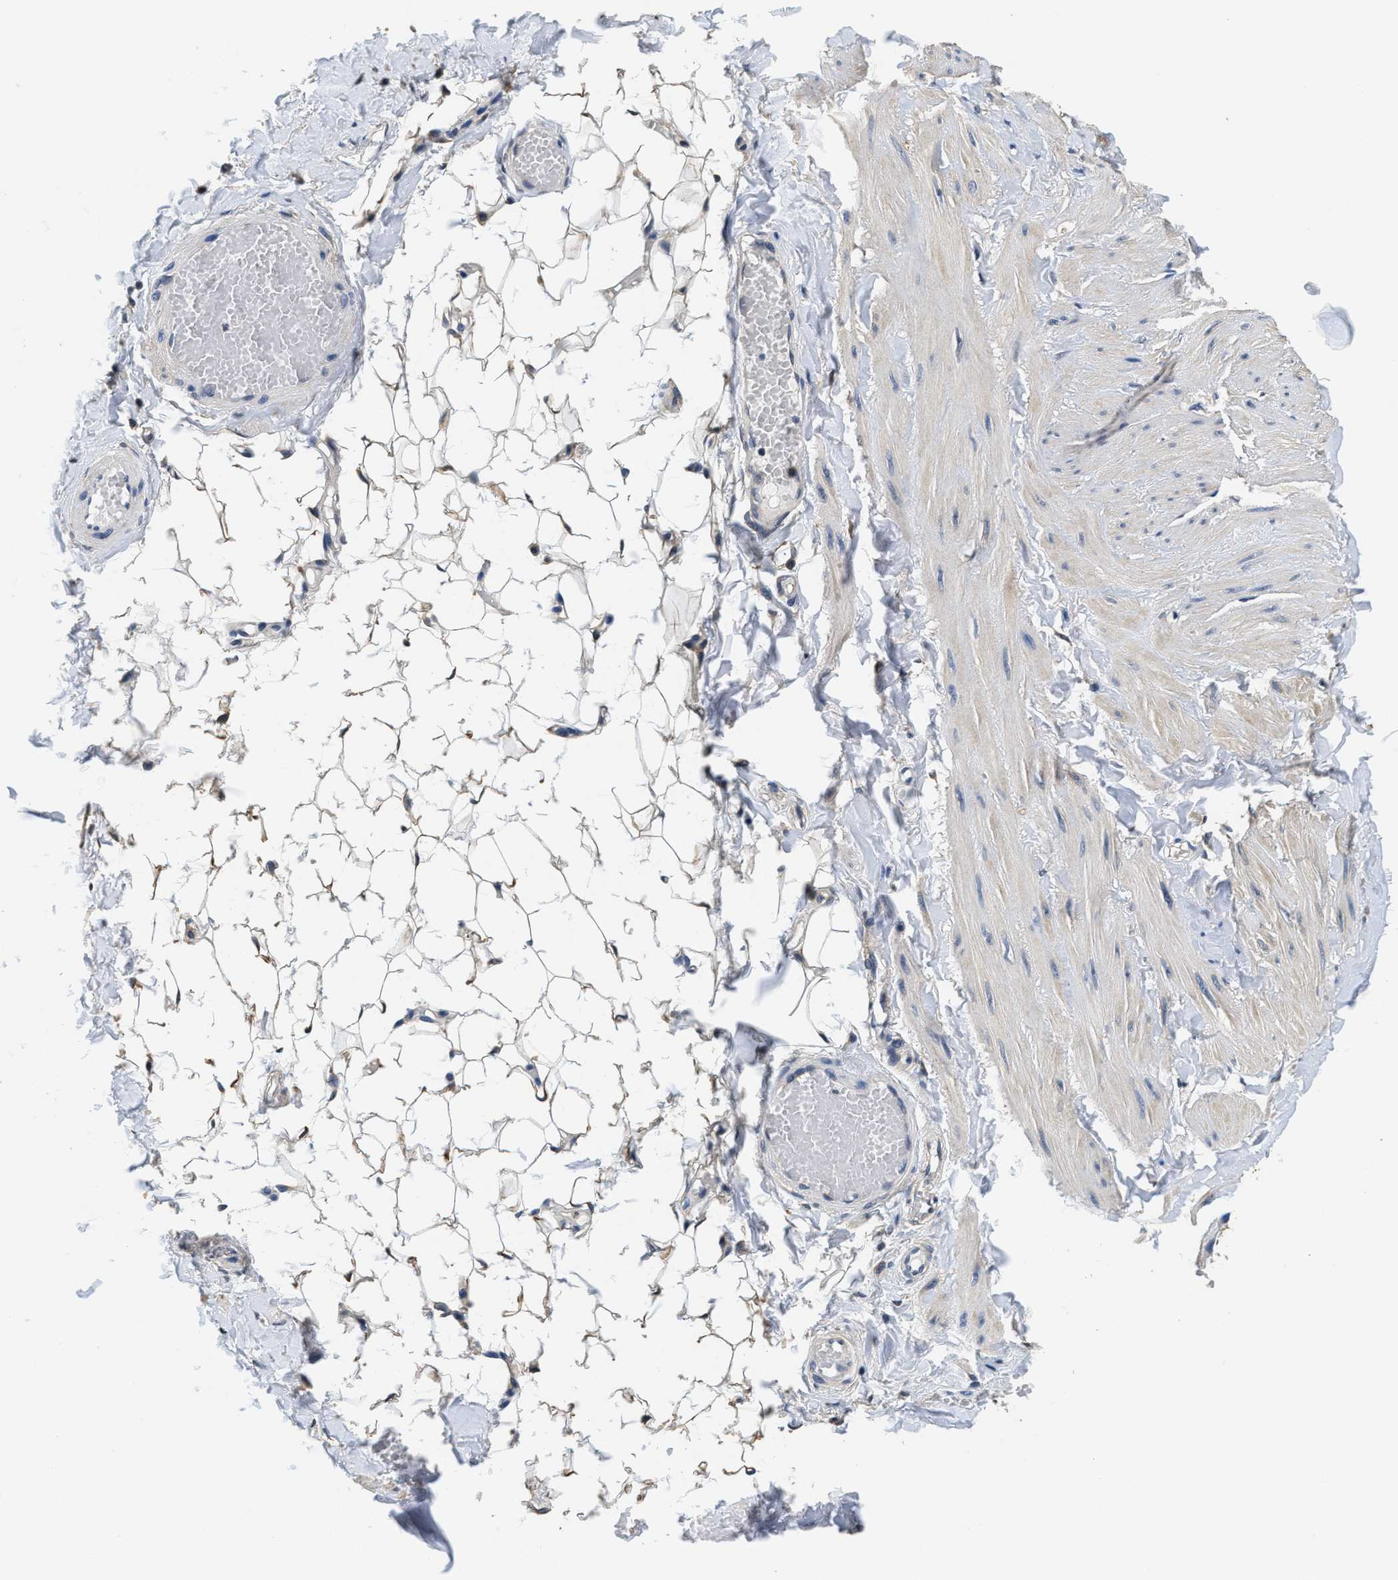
{"staining": {"intensity": "moderate", "quantity": ">75%", "location": "cytoplasmic/membranous"}, "tissue": "adipose tissue", "cell_type": "Adipocytes", "image_type": "normal", "snomed": [{"axis": "morphology", "description": "Normal tissue, NOS"}, {"axis": "topography", "description": "Adipose tissue"}, {"axis": "topography", "description": "Vascular tissue"}, {"axis": "topography", "description": "Peripheral nerve tissue"}], "caption": "Adipose tissue stained with a protein marker exhibits moderate staining in adipocytes.", "gene": "PHPT1", "patient": {"sex": "male", "age": 25}}